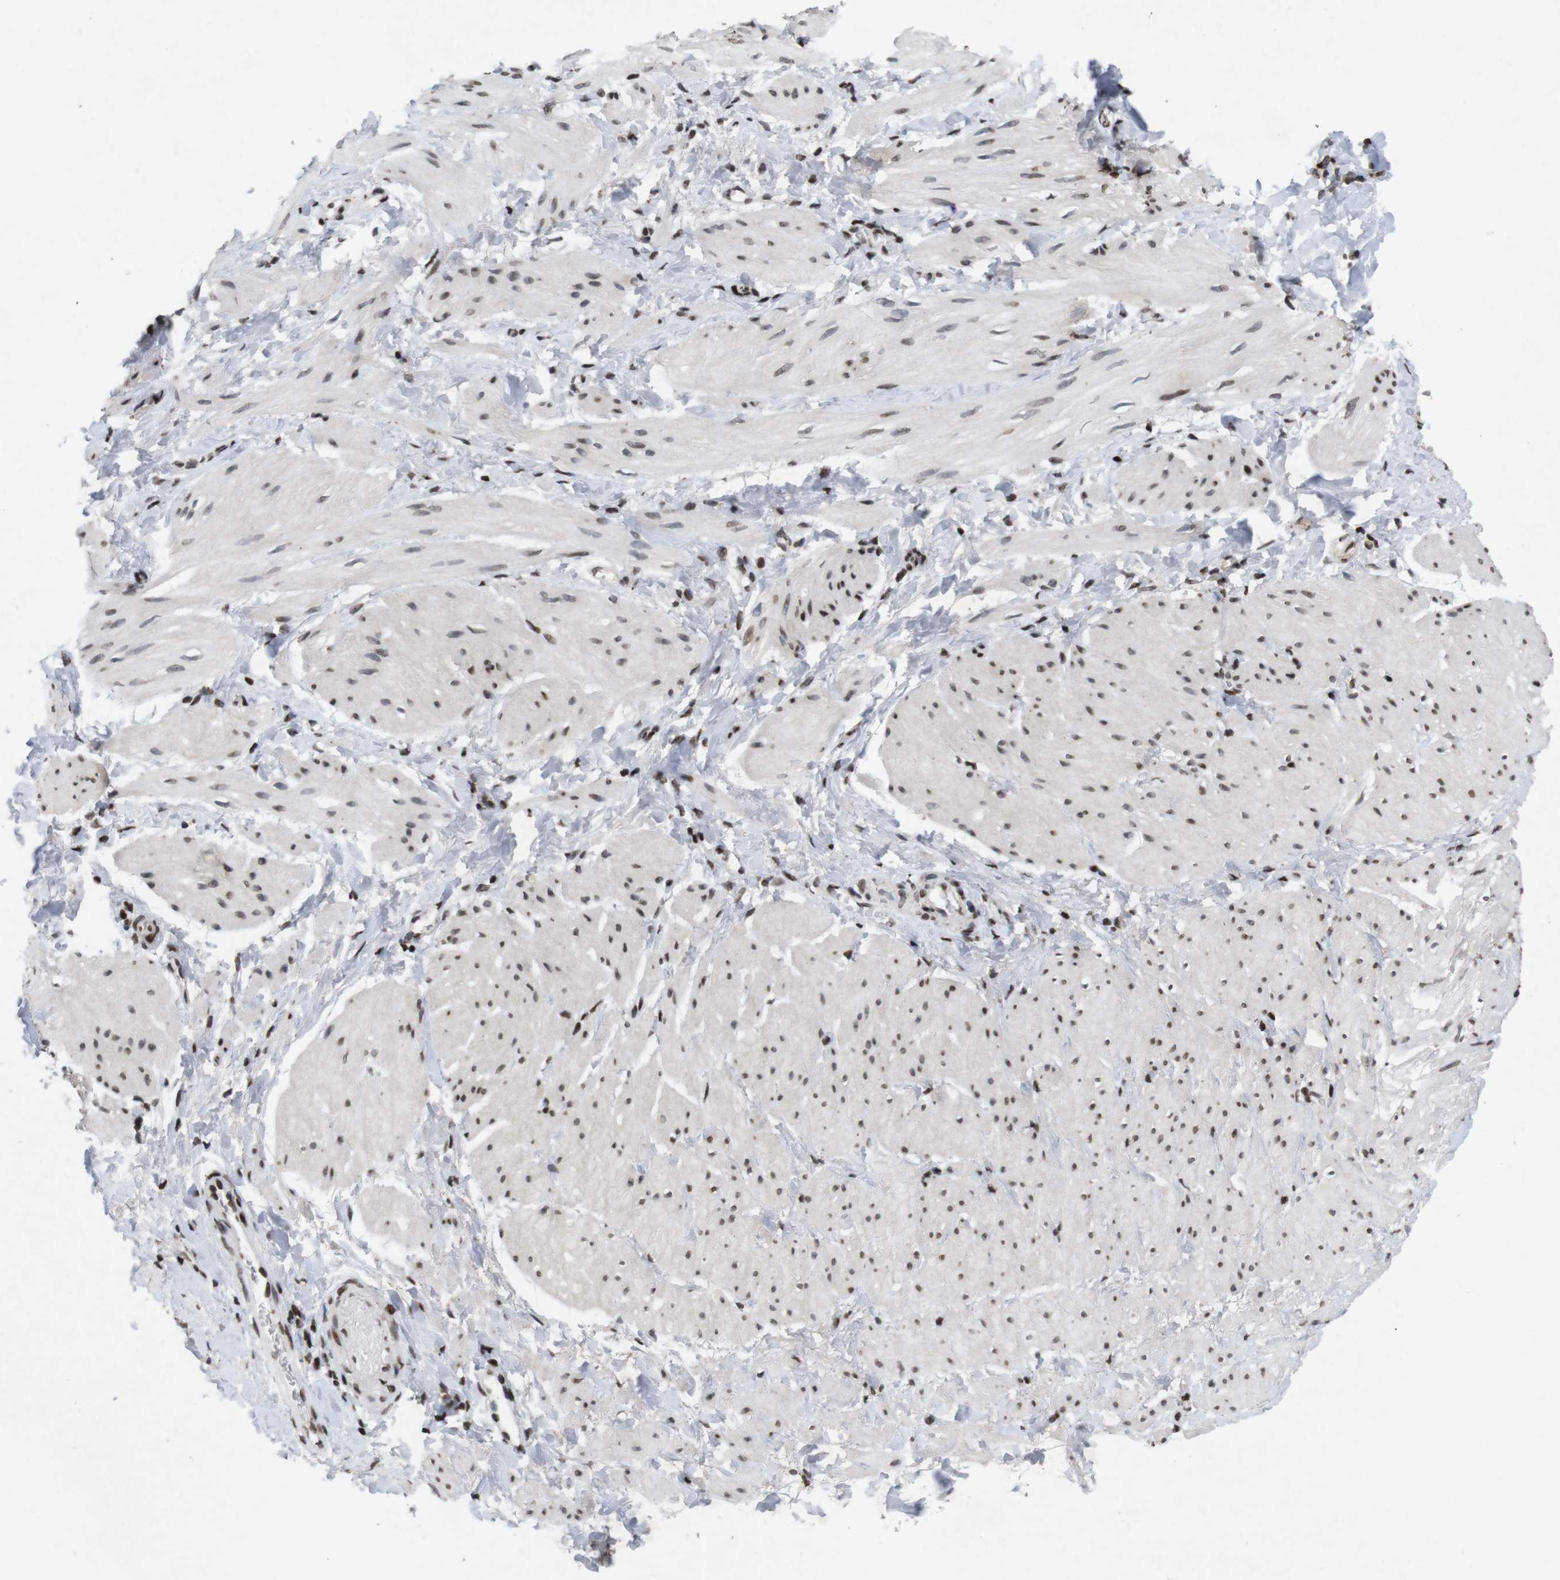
{"staining": {"intensity": "moderate", "quantity": ">75%", "location": "nuclear"}, "tissue": "smooth muscle", "cell_type": "Smooth muscle cells", "image_type": "normal", "snomed": [{"axis": "morphology", "description": "Normal tissue, NOS"}, {"axis": "topography", "description": "Smooth muscle"}], "caption": "Brown immunohistochemical staining in benign human smooth muscle displays moderate nuclear expression in approximately >75% of smooth muscle cells.", "gene": "MAGEH1", "patient": {"sex": "male", "age": 16}}